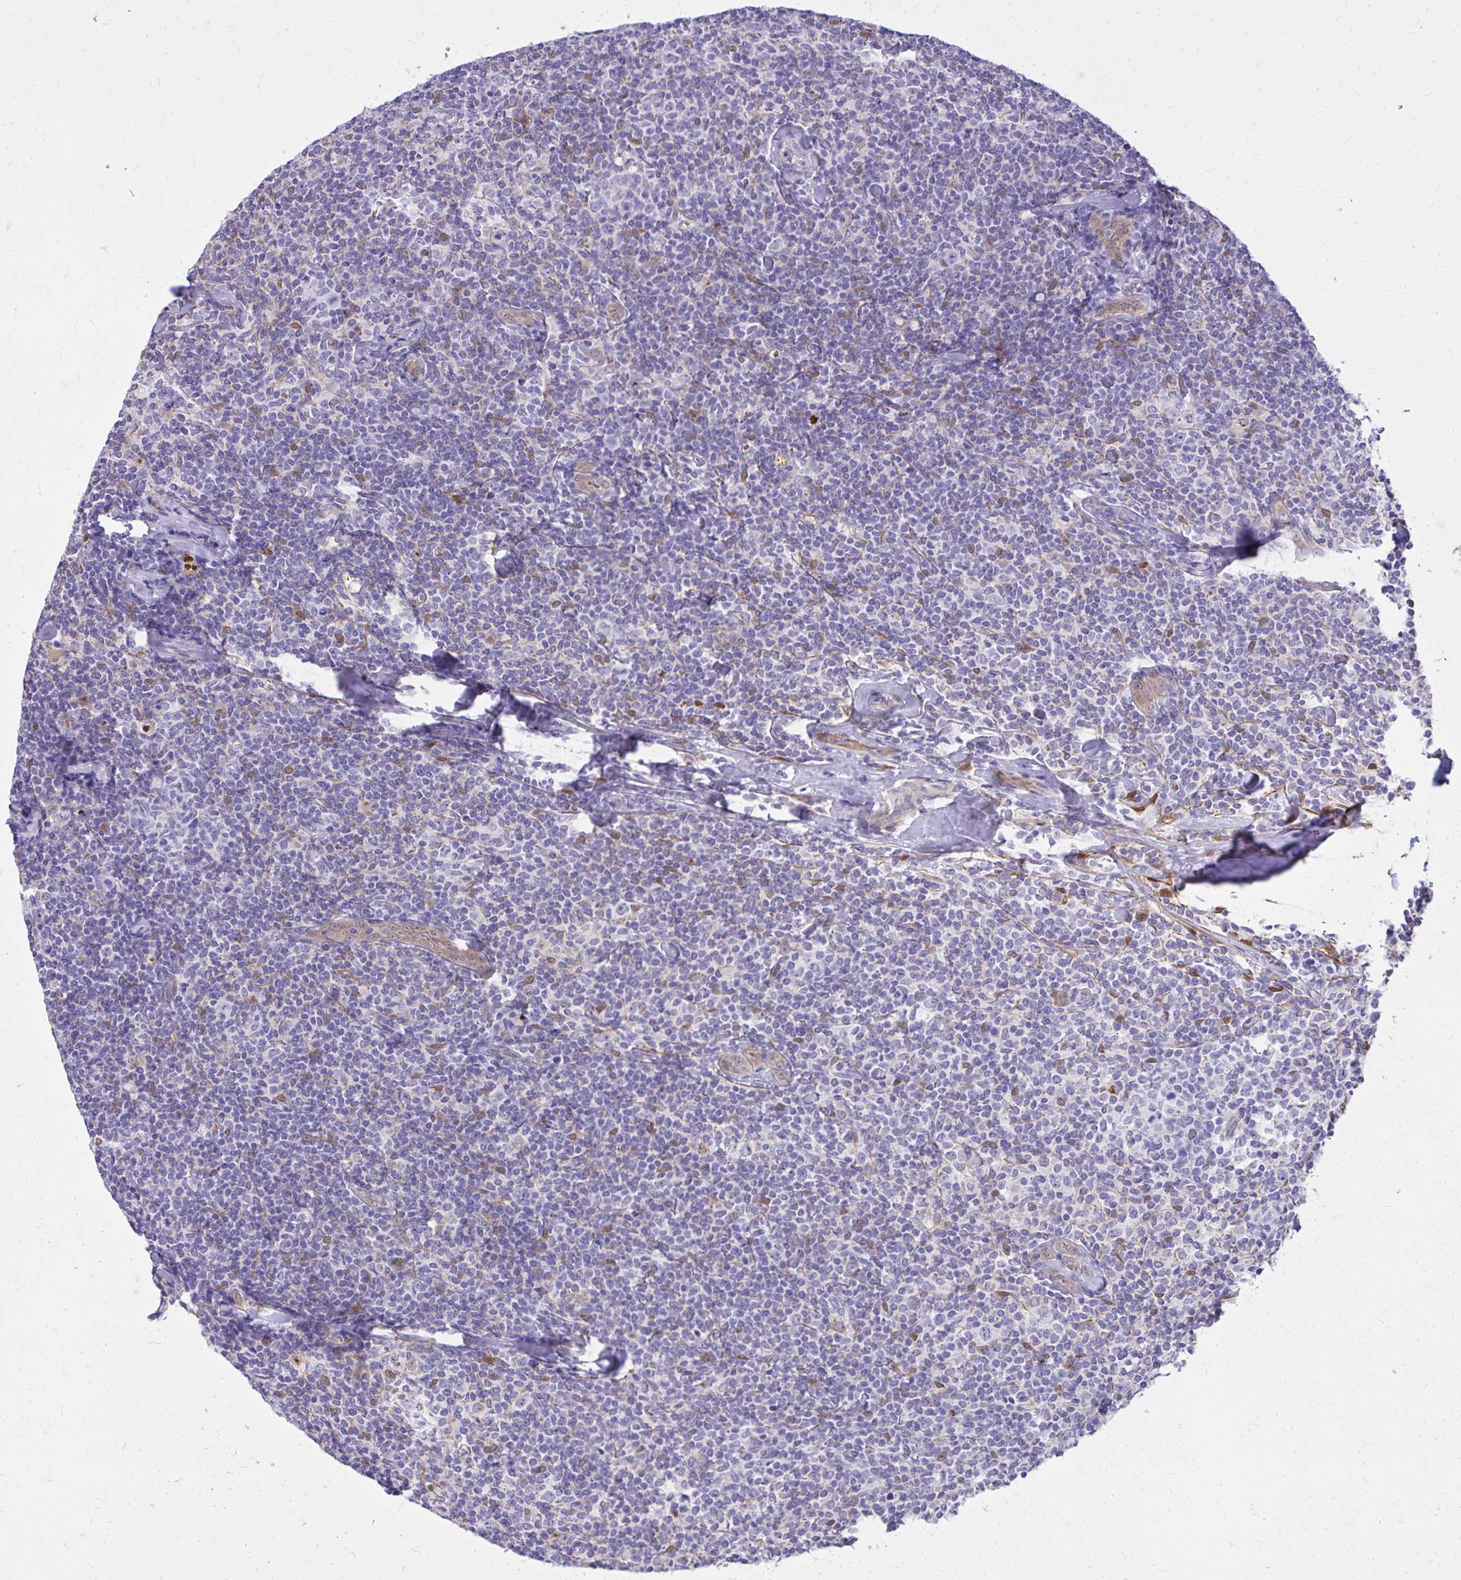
{"staining": {"intensity": "negative", "quantity": "none", "location": "none"}, "tissue": "lymphoma", "cell_type": "Tumor cells", "image_type": "cancer", "snomed": [{"axis": "morphology", "description": "Malignant lymphoma, non-Hodgkin's type, Low grade"}, {"axis": "topography", "description": "Lymph node"}], "caption": "Immunohistochemistry (IHC) histopathology image of neoplastic tissue: lymphoma stained with DAB exhibits no significant protein positivity in tumor cells. (Immunohistochemistry (IHC), brightfield microscopy, high magnification).", "gene": "NNMT", "patient": {"sex": "female", "age": 56}}